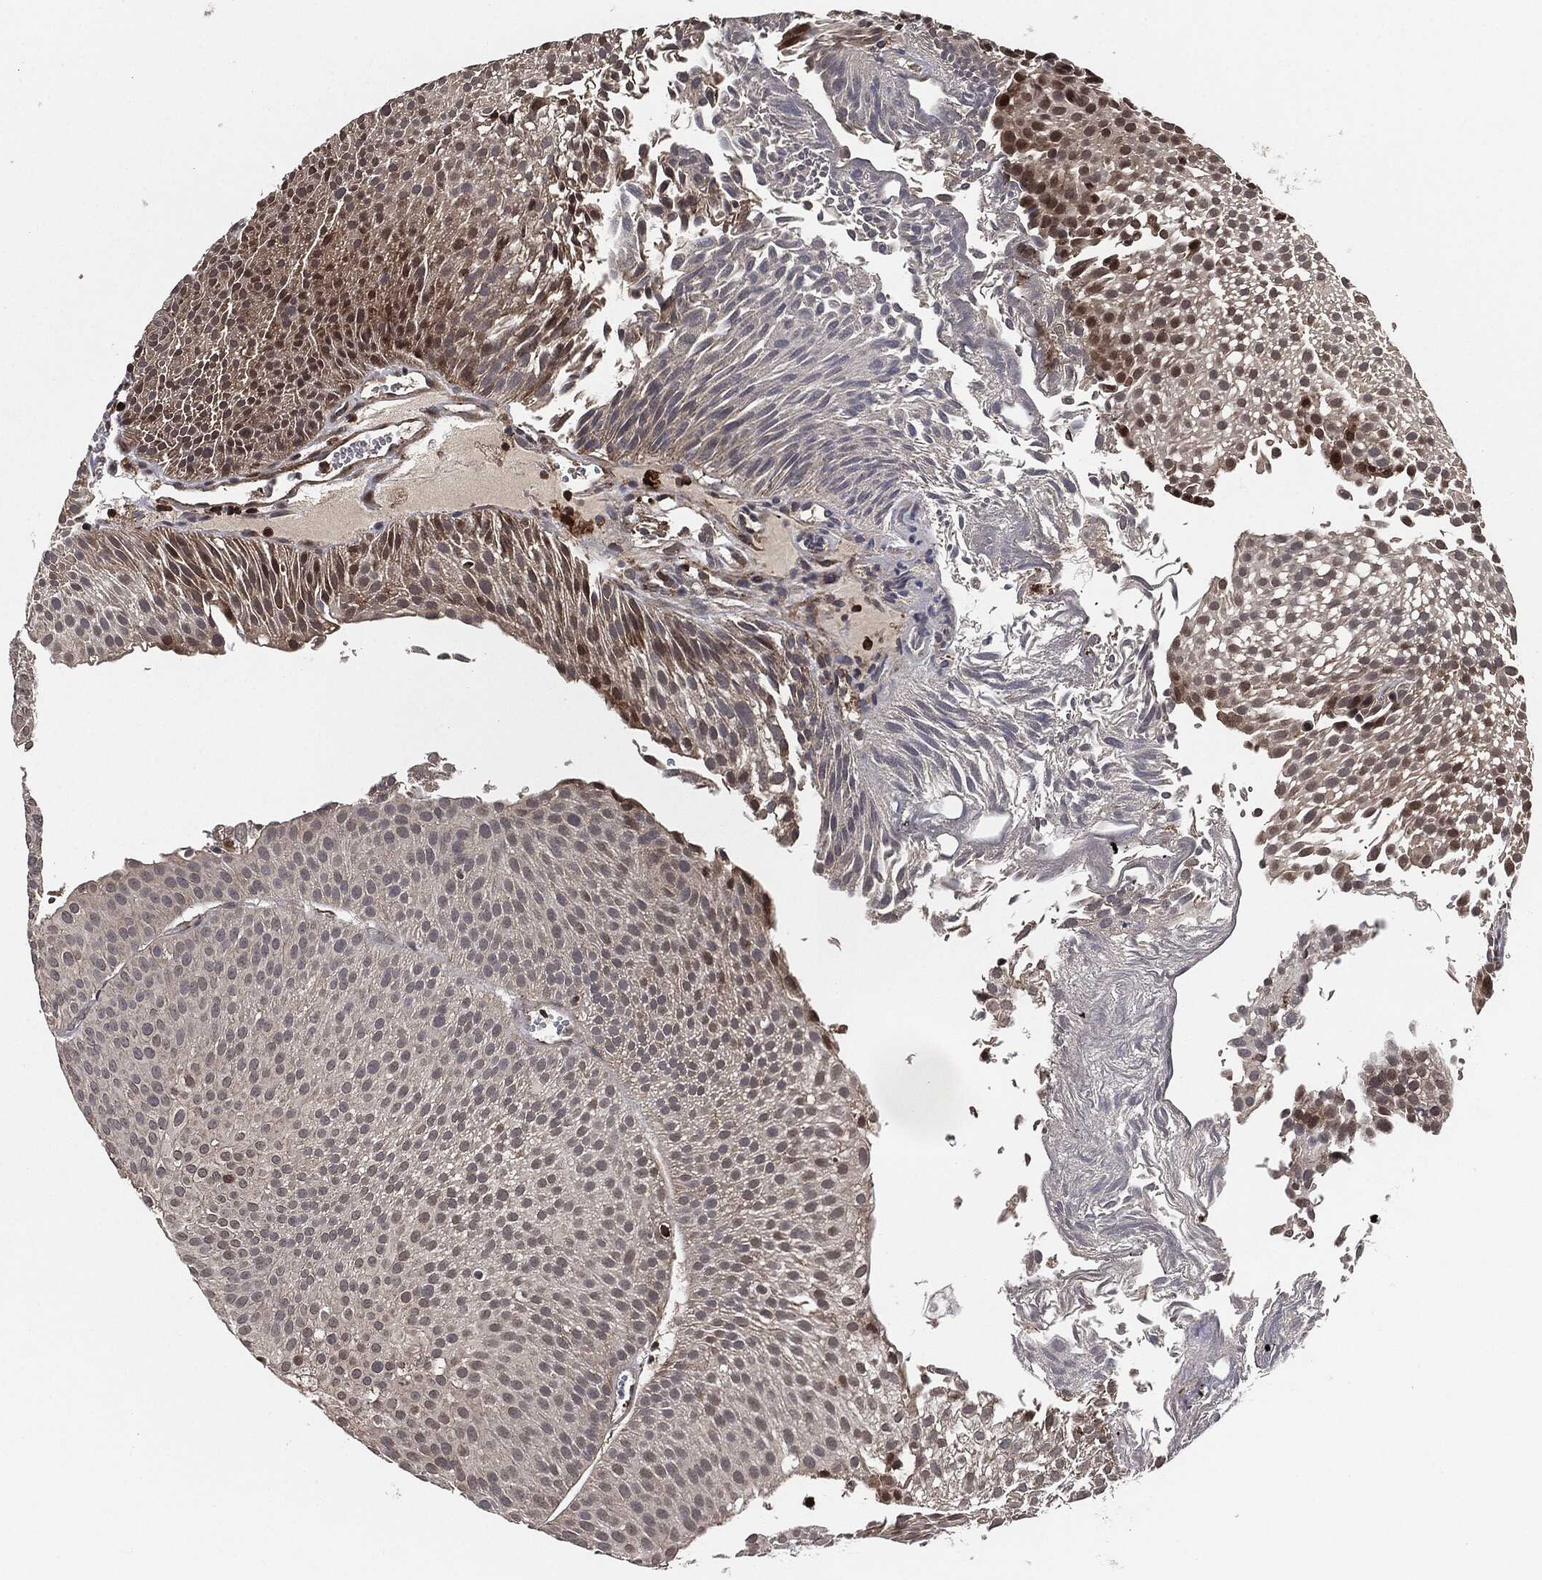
{"staining": {"intensity": "moderate", "quantity": "<25%", "location": "cytoplasmic/membranous"}, "tissue": "urothelial cancer", "cell_type": "Tumor cells", "image_type": "cancer", "snomed": [{"axis": "morphology", "description": "Urothelial carcinoma, Low grade"}, {"axis": "topography", "description": "Urinary bladder"}], "caption": "Human urothelial cancer stained for a protein (brown) shows moderate cytoplasmic/membranous positive staining in about <25% of tumor cells.", "gene": "UBR1", "patient": {"sex": "male", "age": 65}}